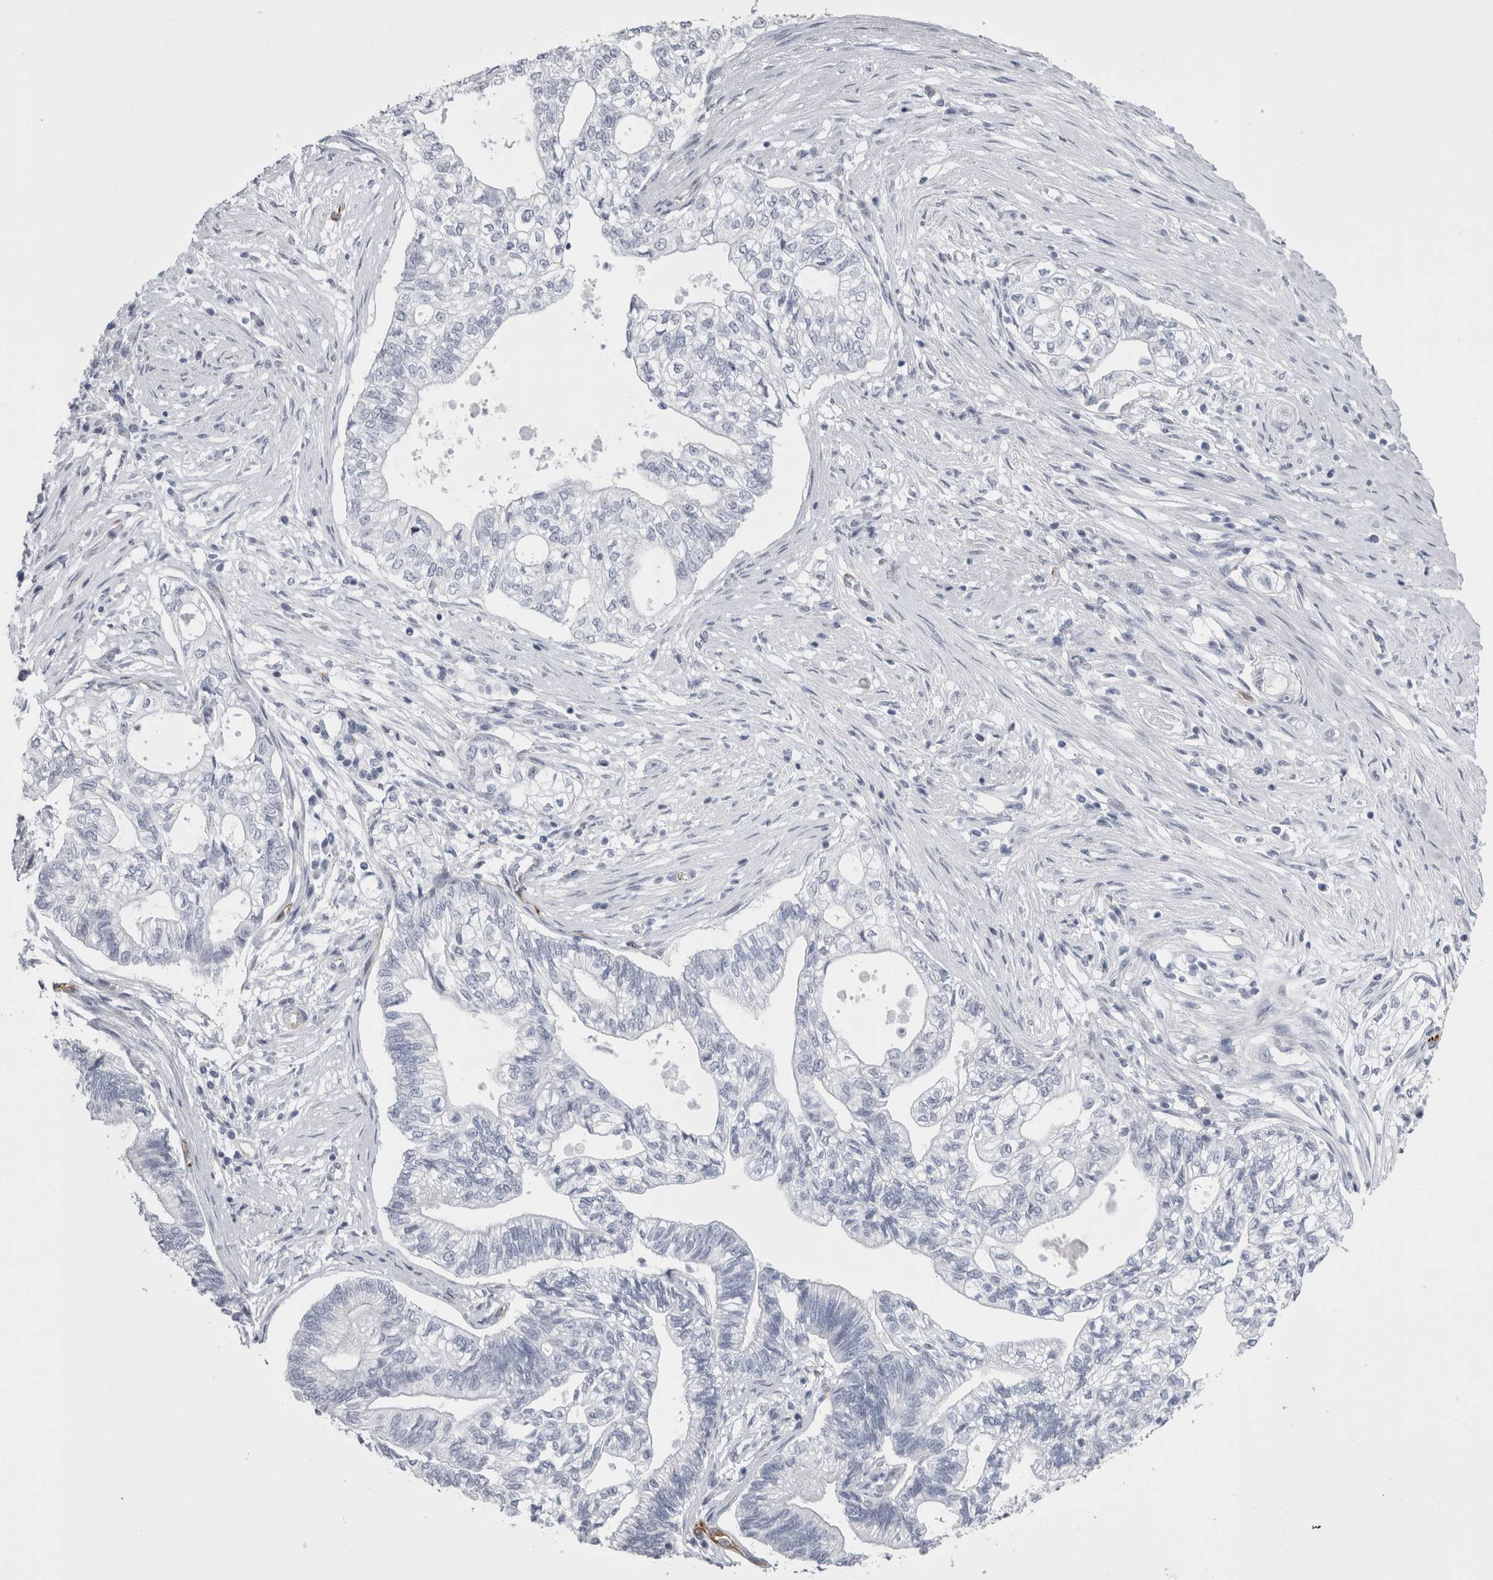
{"staining": {"intensity": "negative", "quantity": "none", "location": "none"}, "tissue": "pancreatic cancer", "cell_type": "Tumor cells", "image_type": "cancer", "snomed": [{"axis": "morphology", "description": "Adenocarcinoma, NOS"}, {"axis": "topography", "description": "Pancreas"}], "caption": "Tumor cells show no significant positivity in pancreatic cancer. (Brightfield microscopy of DAB immunohistochemistry at high magnification).", "gene": "VWDE", "patient": {"sex": "male", "age": 72}}